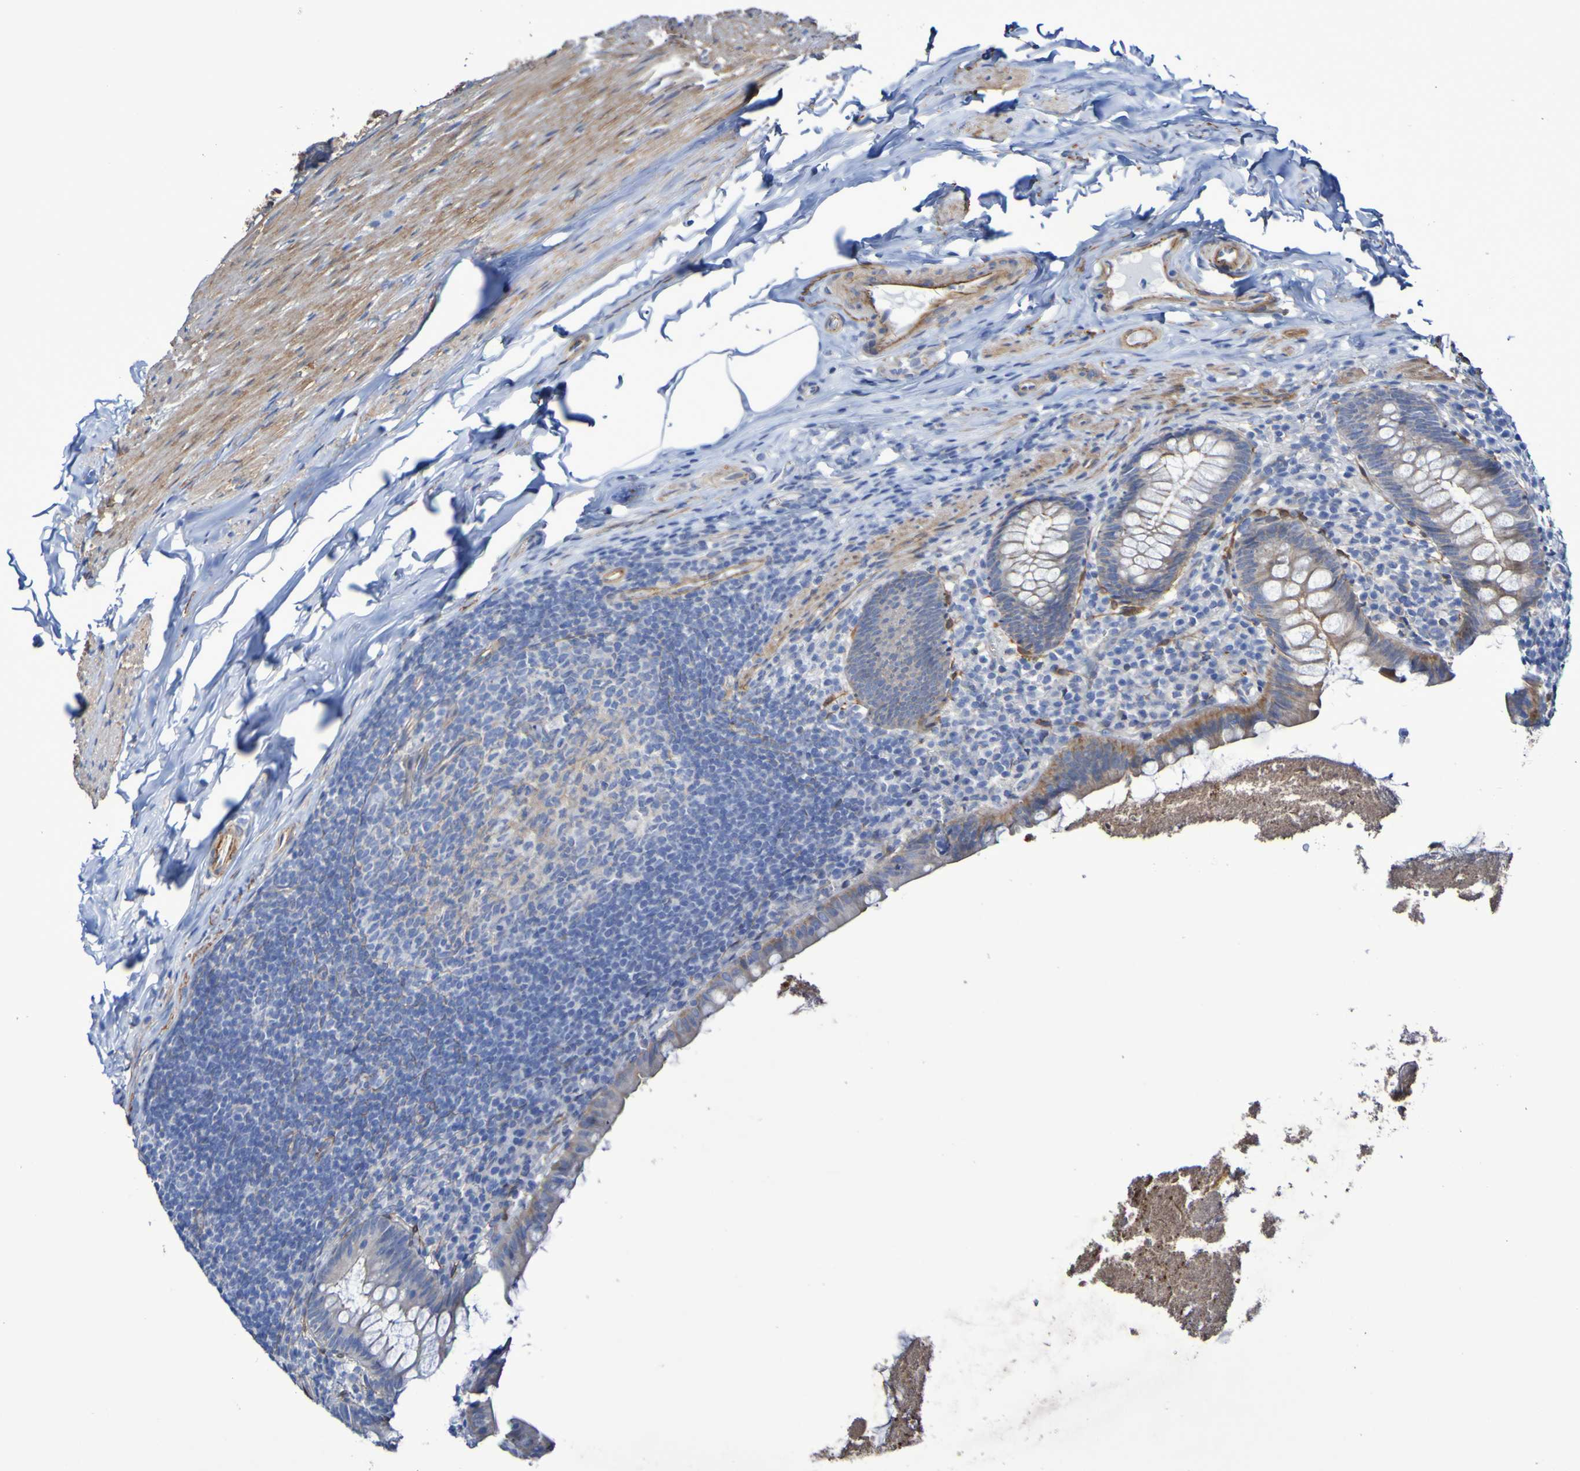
{"staining": {"intensity": "weak", "quantity": "25%-75%", "location": "cytoplasmic/membranous"}, "tissue": "appendix", "cell_type": "Glandular cells", "image_type": "normal", "snomed": [{"axis": "morphology", "description": "Normal tissue, NOS"}, {"axis": "topography", "description": "Appendix"}], "caption": "IHC micrograph of normal appendix: appendix stained using IHC displays low levels of weak protein expression localized specifically in the cytoplasmic/membranous of glandular cells, appearing as a cytoplasmic/membranous brown color.", "gene": "LPP", "patient": {"sex": "male", "age": 52}}